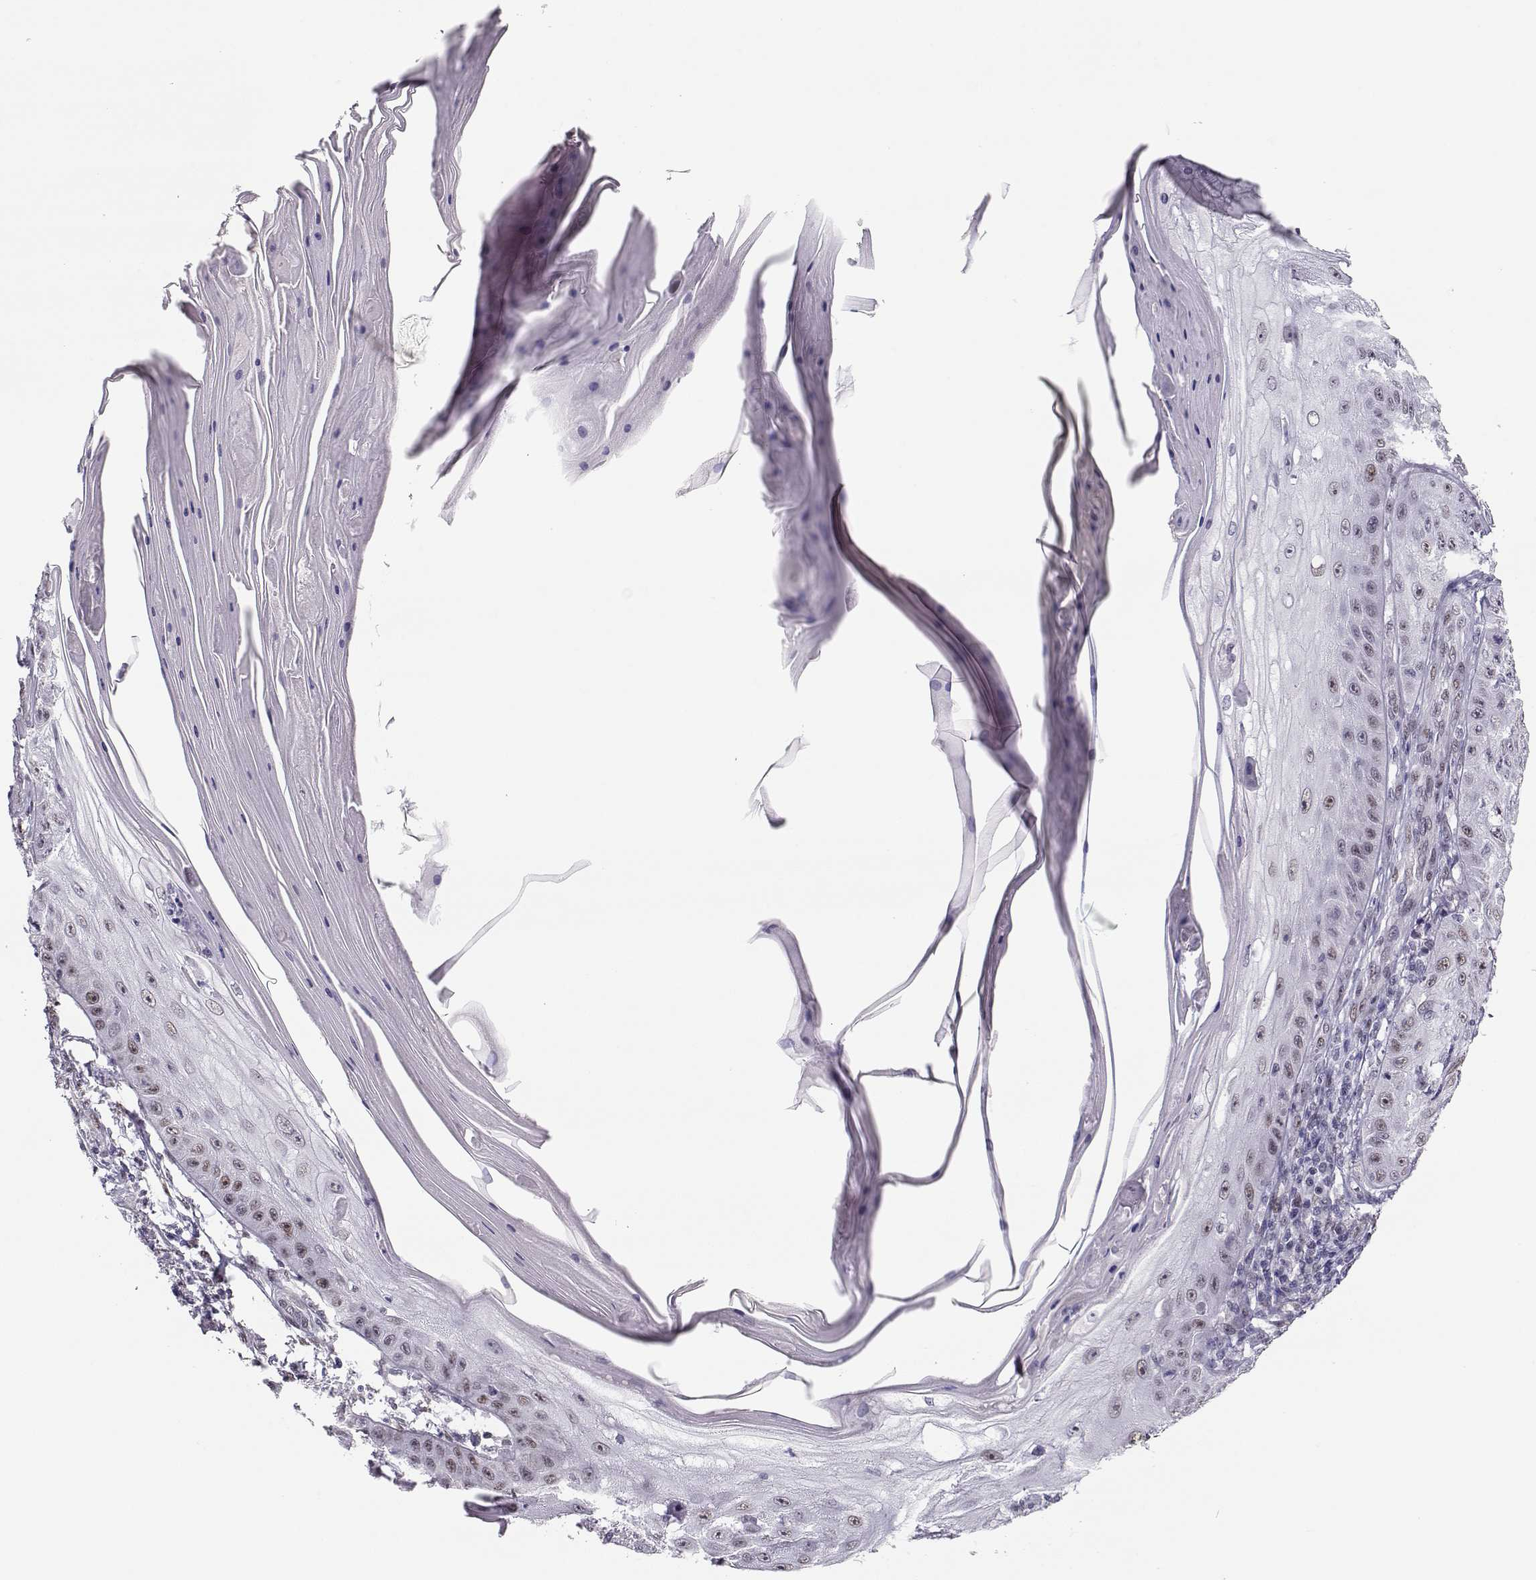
{"staining": {"intensity": "negative", "quantity": "none", "location": "none"}, "tissue": "skin cancer", "cell_type": "Tumor cells", "image_type": "cancer", "snomed": [{"axis": "morphology", "description": "Squamous cell carcinoma, NOS"}, {"axis": "topography", "description": "Skin"}], "caption": "There is no significant positivity in tumor cells of squamous cell carcinoma (skin).", "gene": "POLI", "patient": {"sex": "male", "age": 70}}